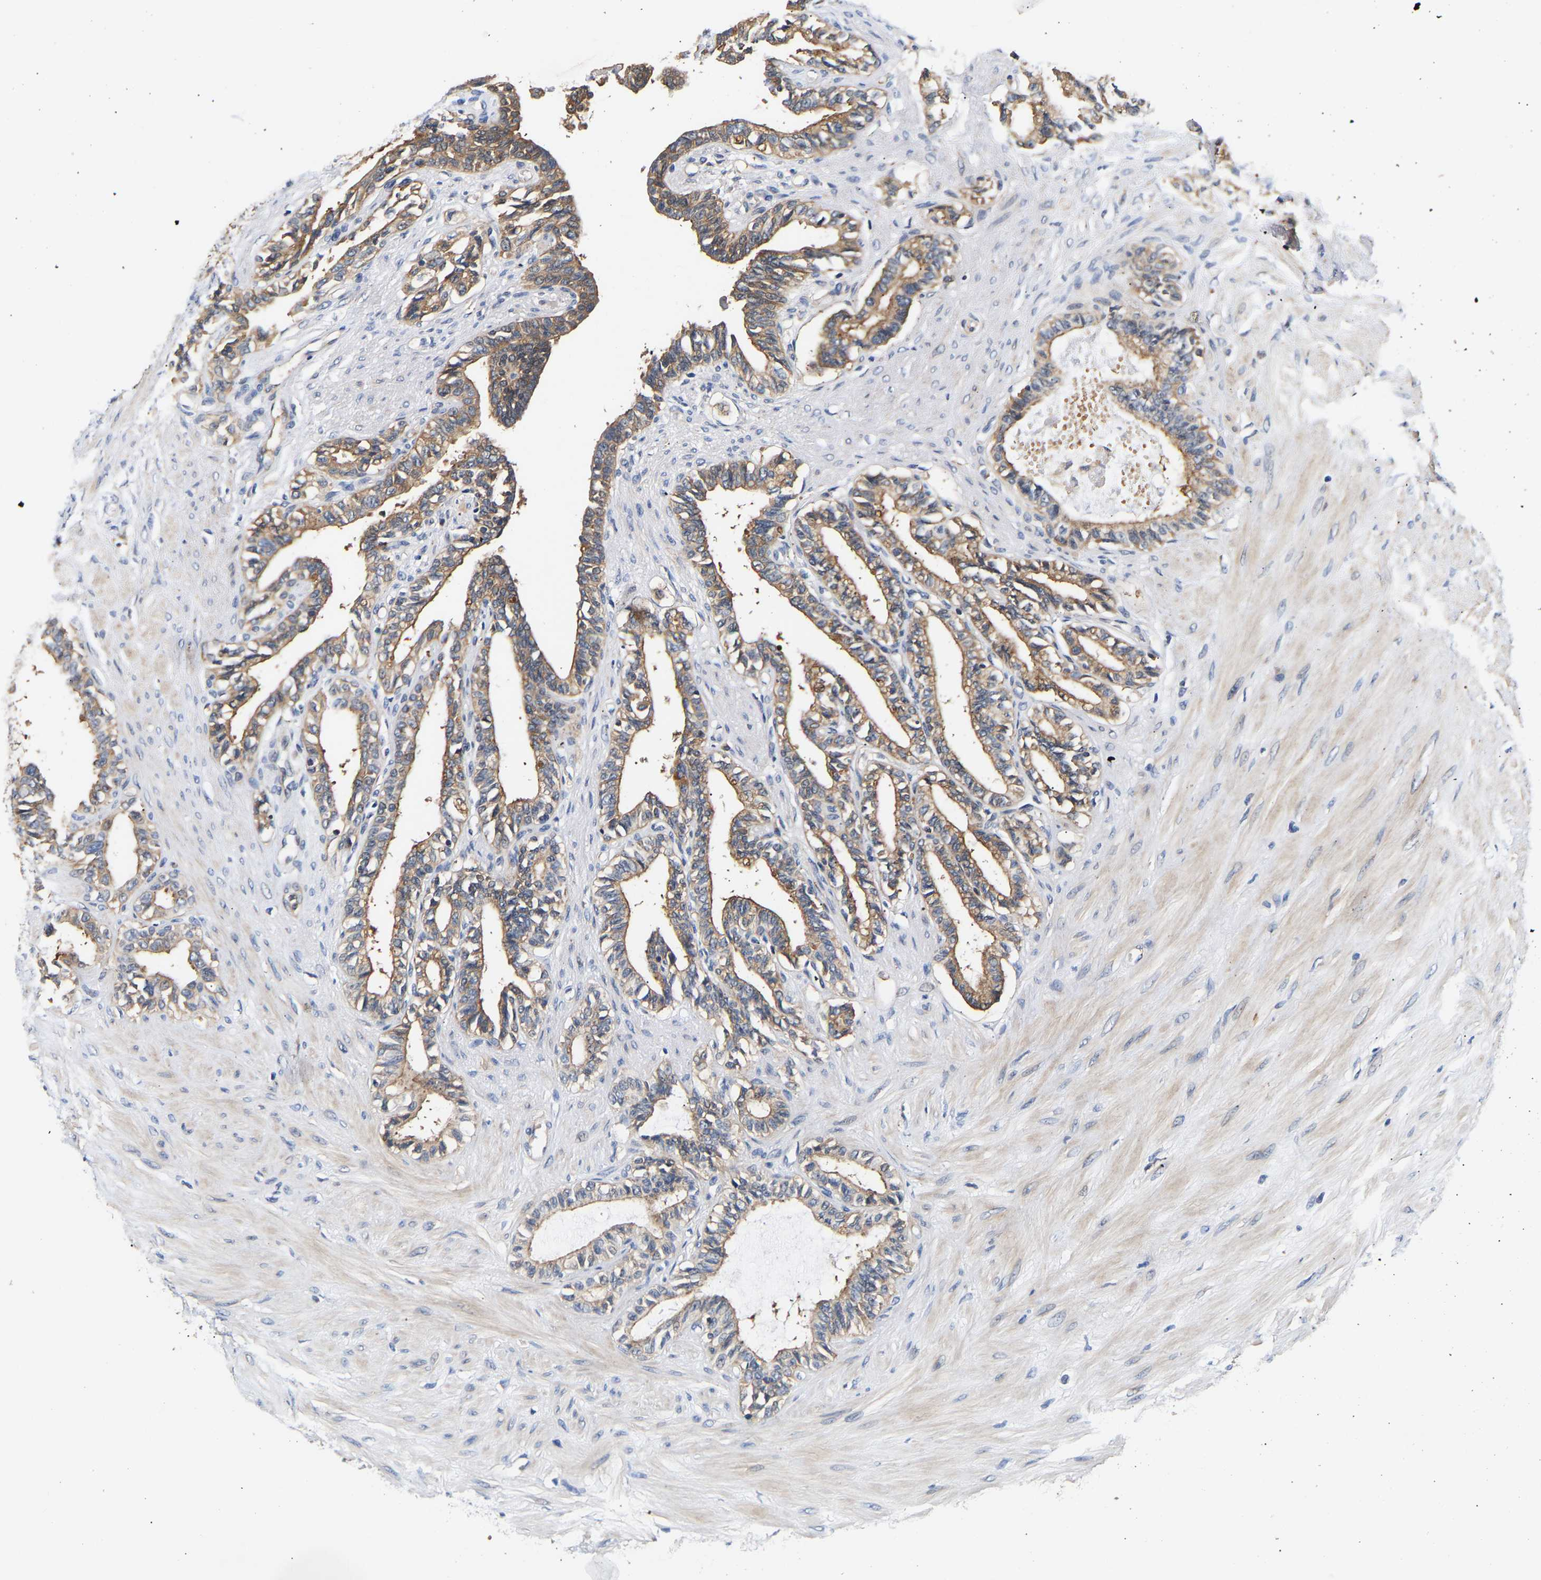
{"staining": {"intensity": "moderate", "quantity": "25%-75%", "location": "cytoplasmic/membranous"}, "tissue": "seminal vesicle", "cell_type": "Glandular cells", "image_type": "normal", "snomed": [{"axis": "morphology", "description": "Normal tissue, NOS"}, {"axis": "morphology", "description": "Adenocarcinoma, High grade"}, {"axis": "topography", "description": "Prostate"}, {"axis": "topography", "description": "Seminal veicle"}], "caption": "DAB immunohistochemical staining of normal human seminal vesicle displays moderate cytoplasmic/membranous protein positivity in approximately 25%-75% of glandular cells.", "gene": "LRBA", "patient": {"sex": "male", "age": 55}}